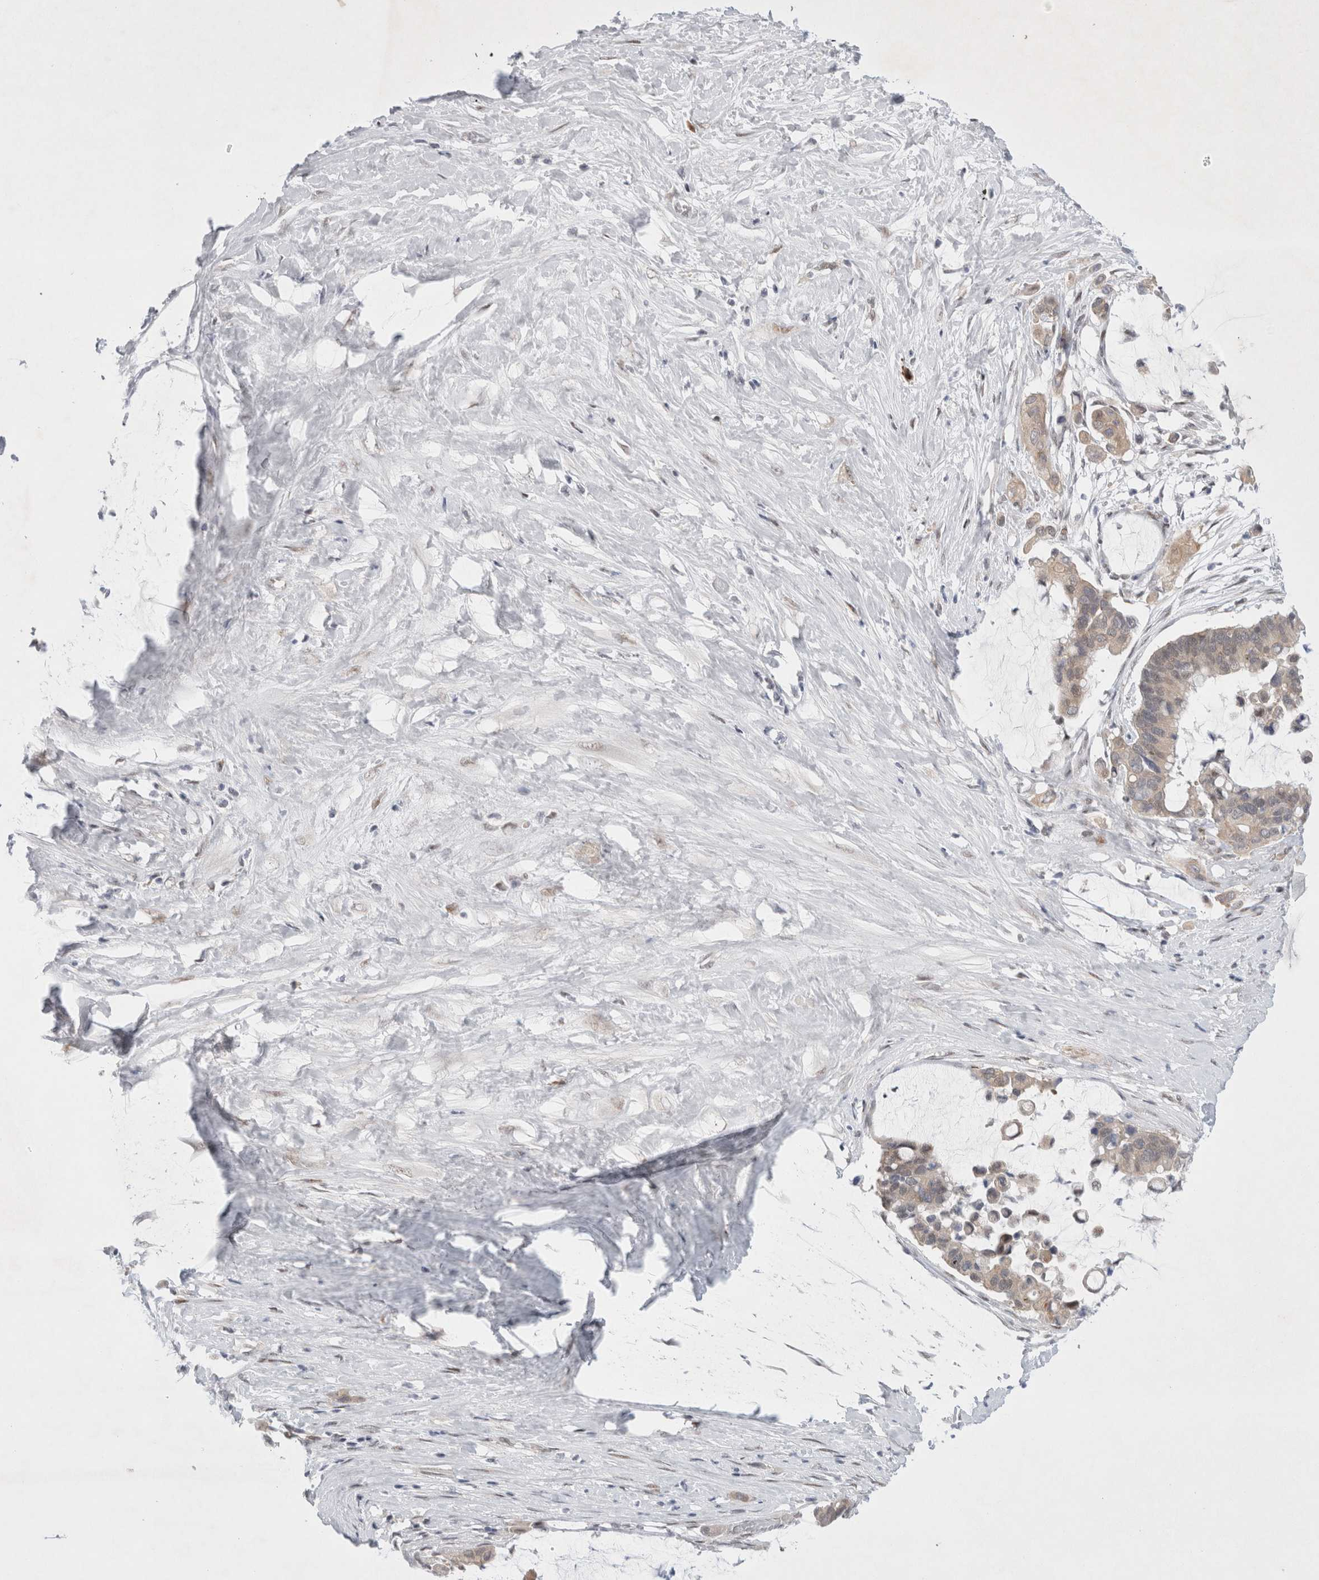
{"staining": {"intensity": "weak", "quantity": "<25%", "location": "cytoplasmic/membranous"}, "tissue": "pancreatic cancer", "cell_type": "Tumor cells", "image_type": "cancer", "snomed": [{"axis": "morphology", "description": "Adenocarcinoma, NOS"}, {"axis": "topography", "description": "Pancreas"}], "caption": "Immunohistochemistry of pancreatic adenocarcinoma demonstrates no expression in tumor cells.", "gene": "WIPF2", "patient": {"sex": "male", "age": 41}}